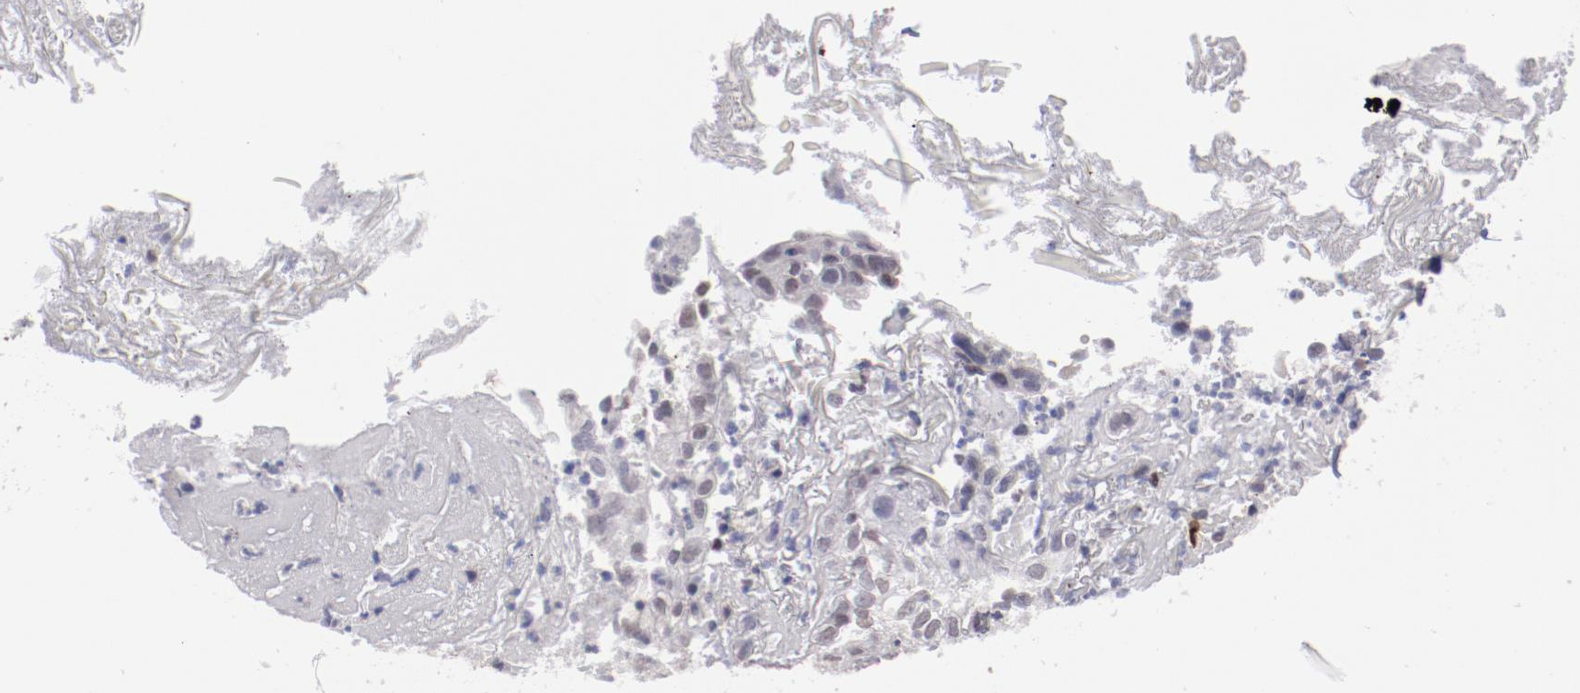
{"staining": {"intensity": "negative", "quantity": "none", "location": "none"}, "tissue": "skin cancer", "cell_type": "Tumor cells", "image_type": "cancer", "snomed": [{"axis": "morphology", "description": "Squamous cell carcinoma, NOS"}, {"axis": "topography", "description": "Skin"}], "caption": "There is no significant staining in tumor cells of skin cancer.", "gene": "IRF4", "patient": {"sex": "male", "age": 65}}